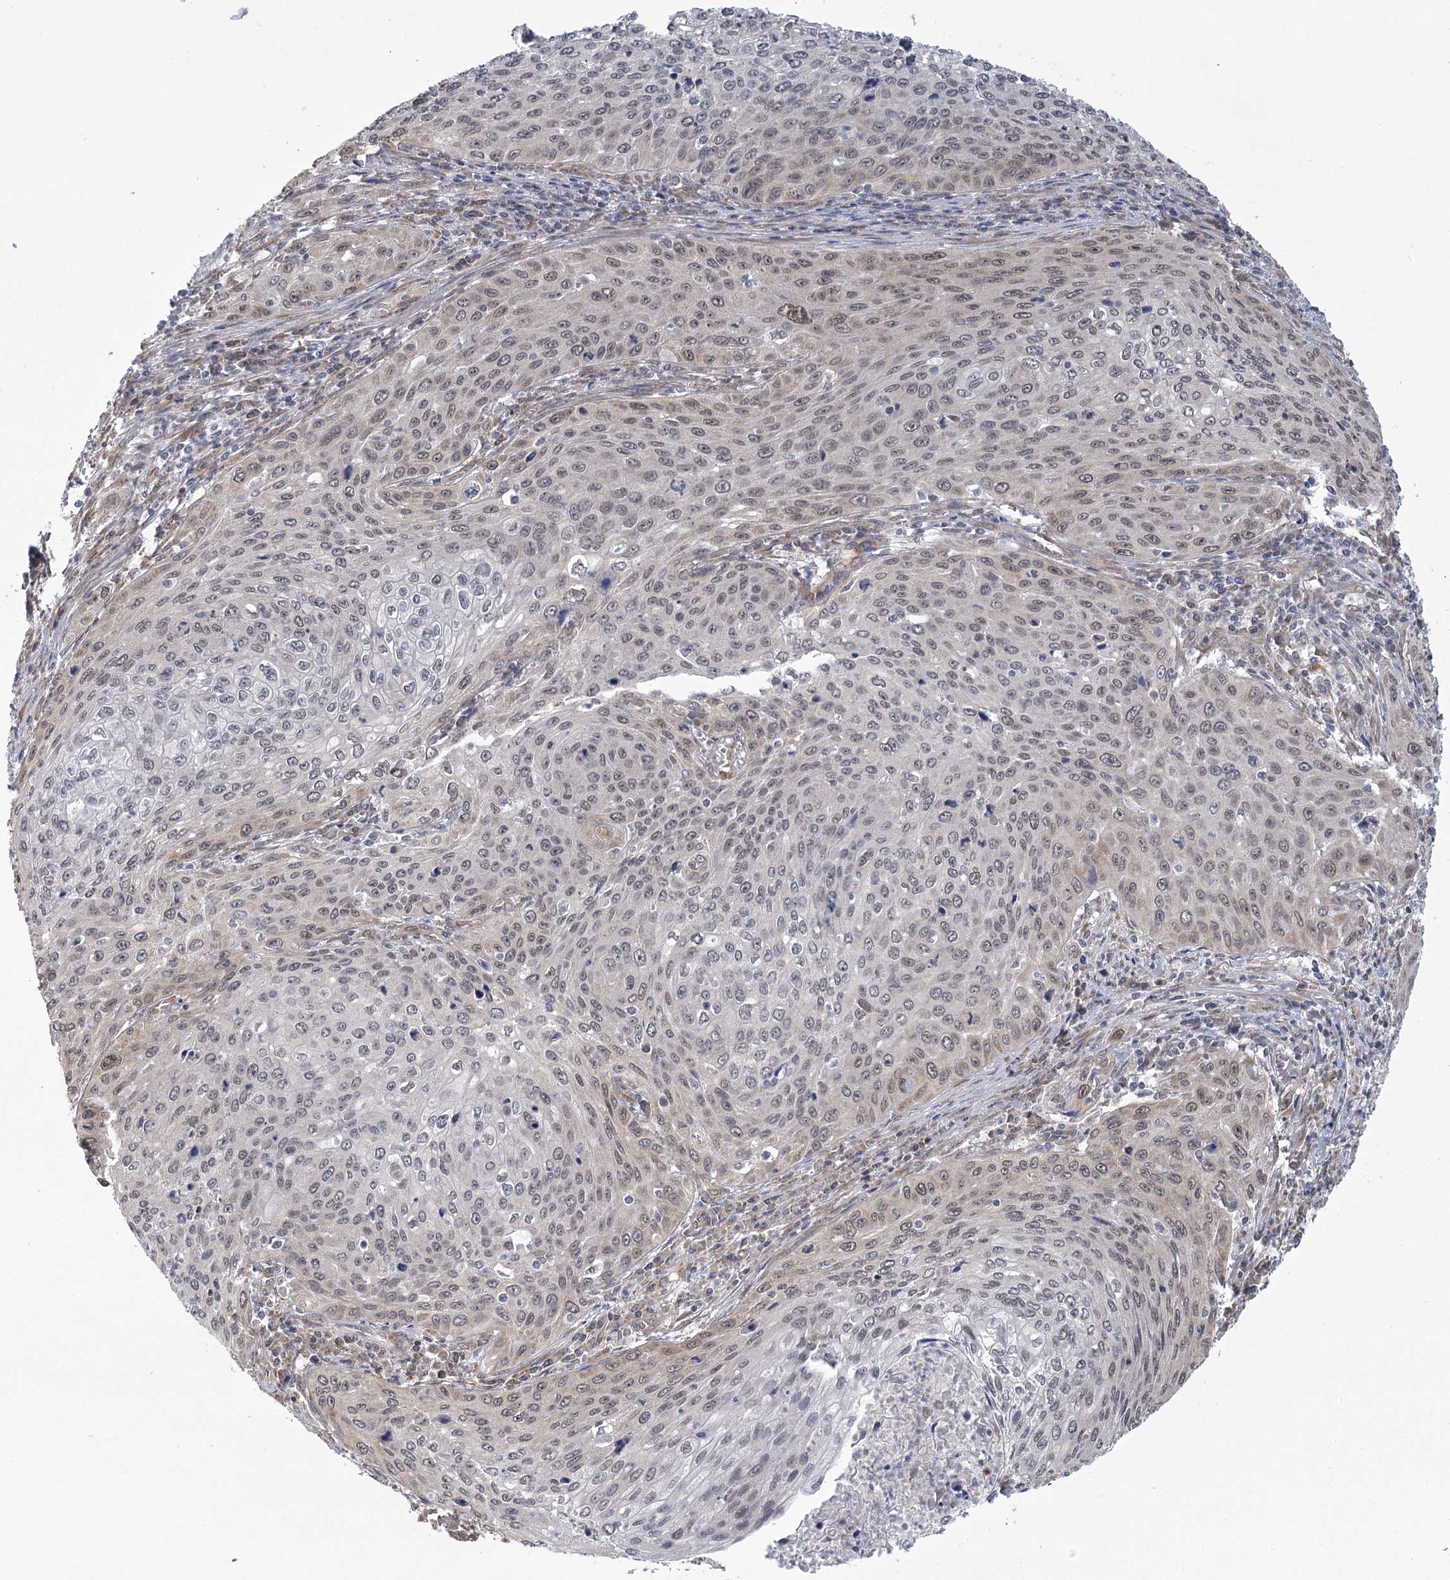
{"staining": {"intensity": "negative", "quantity": "none", "location": "none"}, "tissue": "cervical cancer", "cell_type": "Tumor cells", "image_type": "cancer", "snomed": [{"axis": "morphology", "description": "Squamous cell carcinoma, NOS"}, {"axis": "topography", "description": "Cervix"}], "caption": "Immunohistochemical staining of human cervical squamous cell carcinoma displays no significant staining in tumor cells.", "gene": "MED28", "patient": {"sex": "female", "age": 32}}